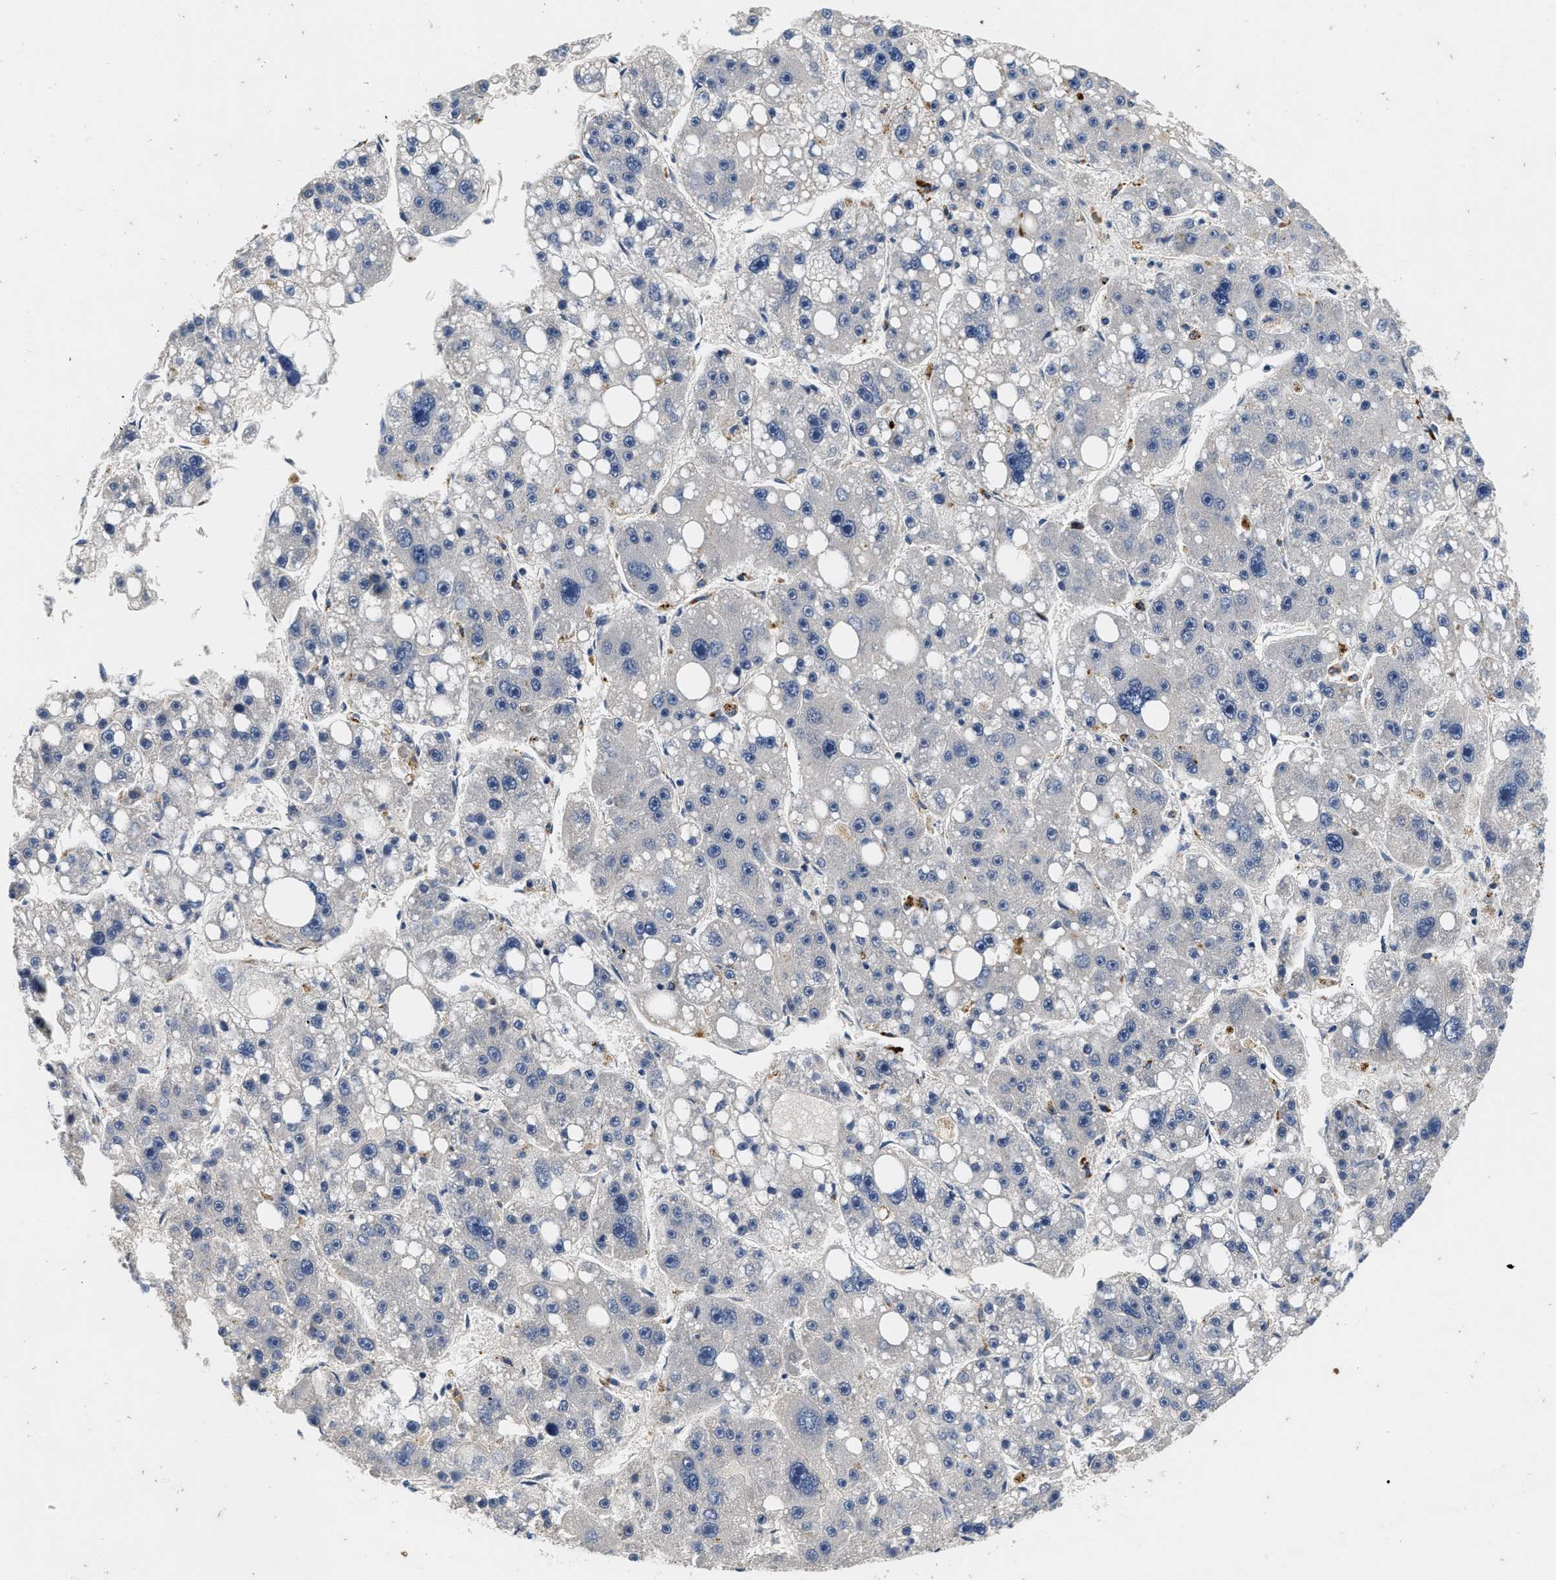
{"staining": {"intensity": "negative", "quantity": "none", "location": "none"}, "tissue": "liver cancer", "cell_type": "Tumor cells", "image_type": "cancer", "snomed": [{"axis": "morphology", "description": "Carcinoma, Hepatocellular, NOS"}, {"axis": "topography", "description": "Liver"}], "caption": "This micrograph is of liver cancer (hepatocellular carcinoma) stained with immunohistochemistry (IHC) to label a protein in brown with the nuclei are counter-stained blue. There is no expression in tumor cells.", "gene": "NME6", "patient": {"sex": "female", "age": 61}}